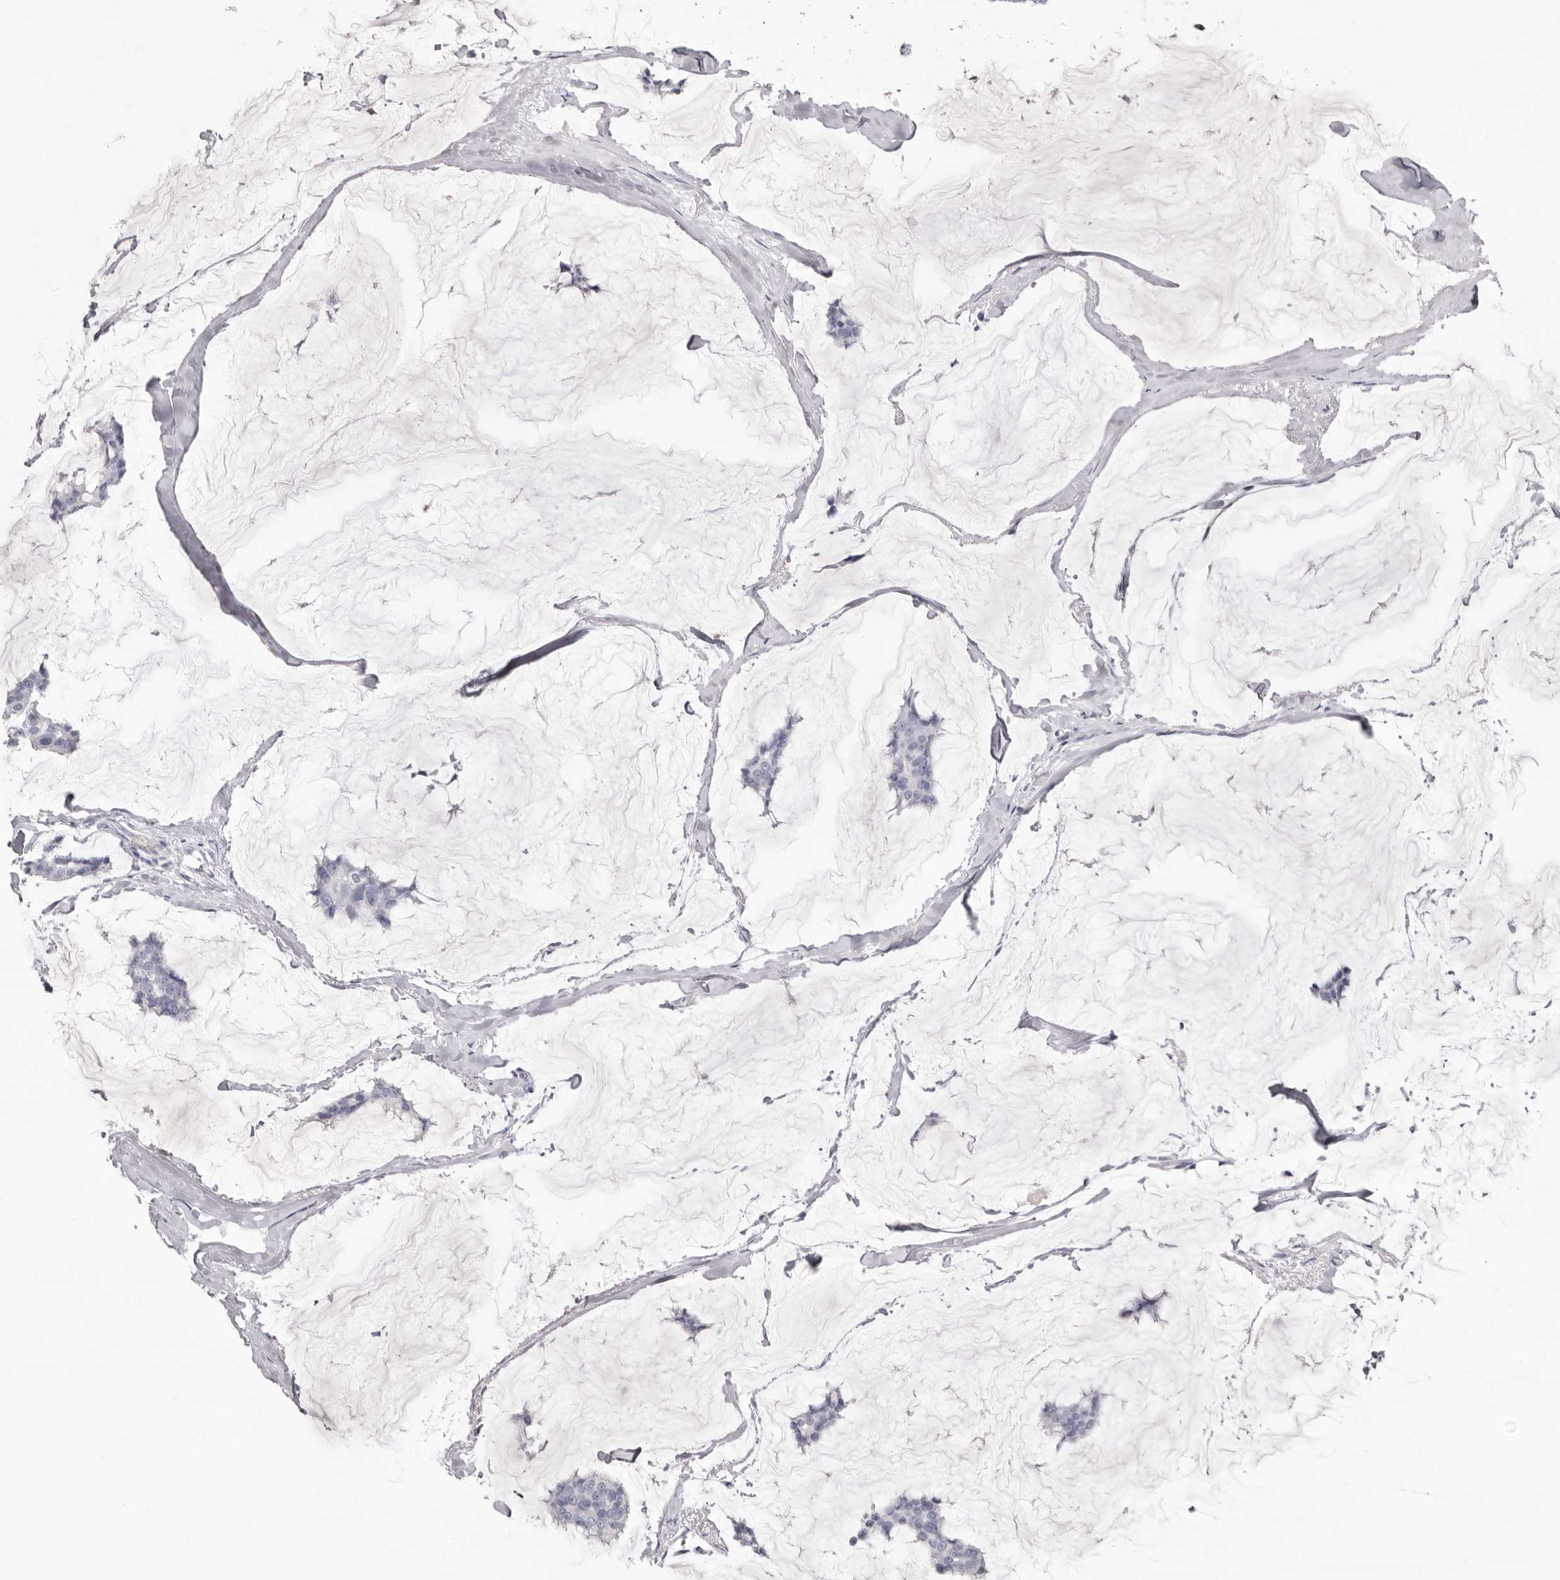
{"staining": {"intensity": "negative", "quantity": "none", "location": "none"}, "tissue": "breast cancer", "cell_type": "Tumor cells", "image_type": "cancer", "snomed": [{"axis": "morphology", "description": "Duct carcinoma"}, {"axis": "topography", "description": "Breast"}], "caption": "Immunohistochemical staining of human breast cancer (infiltrating ductal carcinoma) exhibits no significant expression in tumor cells. The staining is performed using DAB brown chromogen with nuclei counter-stained in using hematoxylin.", "gene": "LPO", "patient": {"sex": "female", "age": 93}}